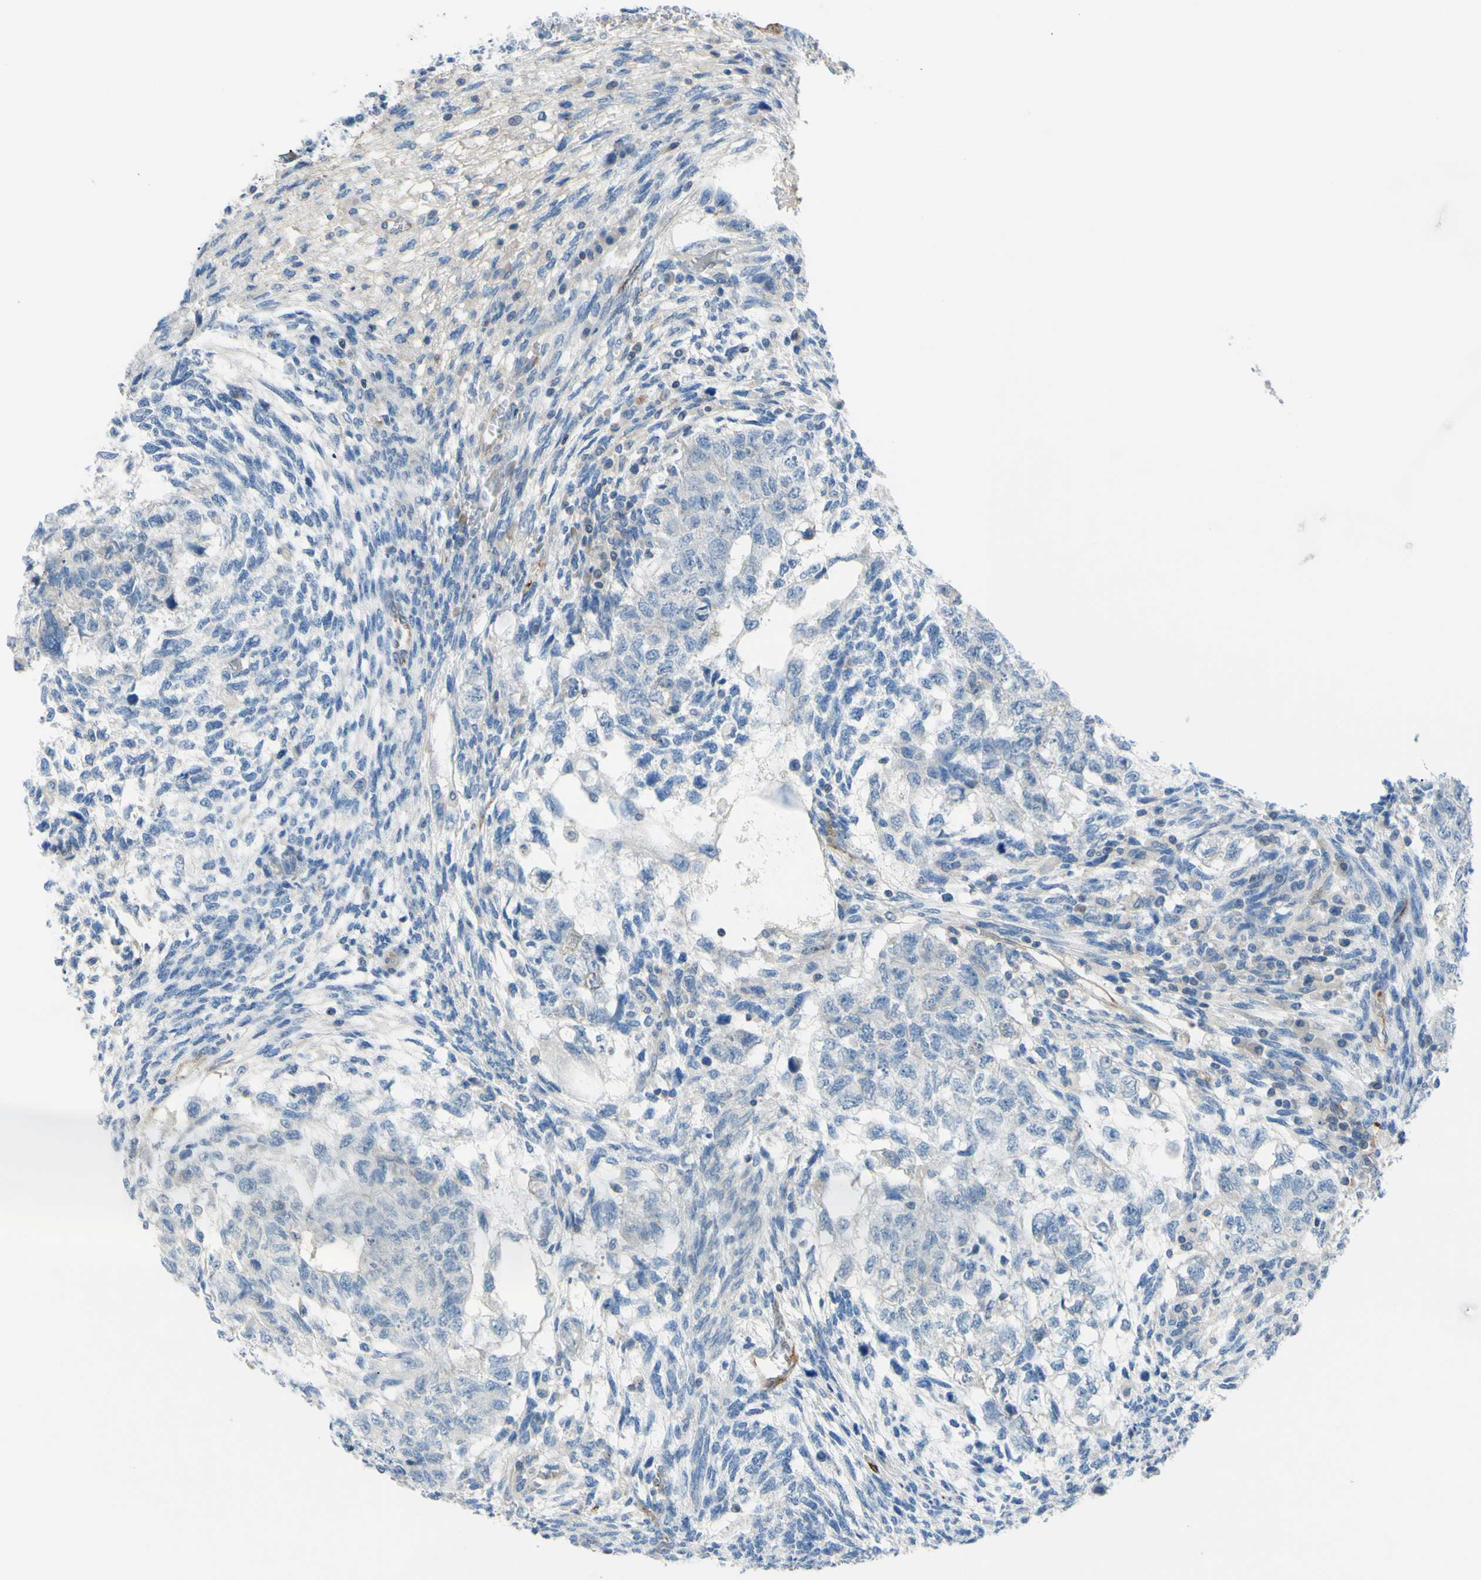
{"staining": {"intensity": "negative", "quantity": "none", "location": "none"}, "tissue": "testis cancer", "cell_type": "Tumor cells", "image_type": "cancer", "snomed": [{"axis": "morphology", "description": "Normal tissue, NOS"}, {"axis": "morphology", "description": "Carcinoma, Embryonal, NOS"}, {"axis": "topography", "description": "Testis"}], "caption": "The micrograph exhibits no significant positivity in tumor cells of testis cancer (embryonal carcinoma).", "gene": "PRRG2", "patient": {"sex": "male", "age": 36}}